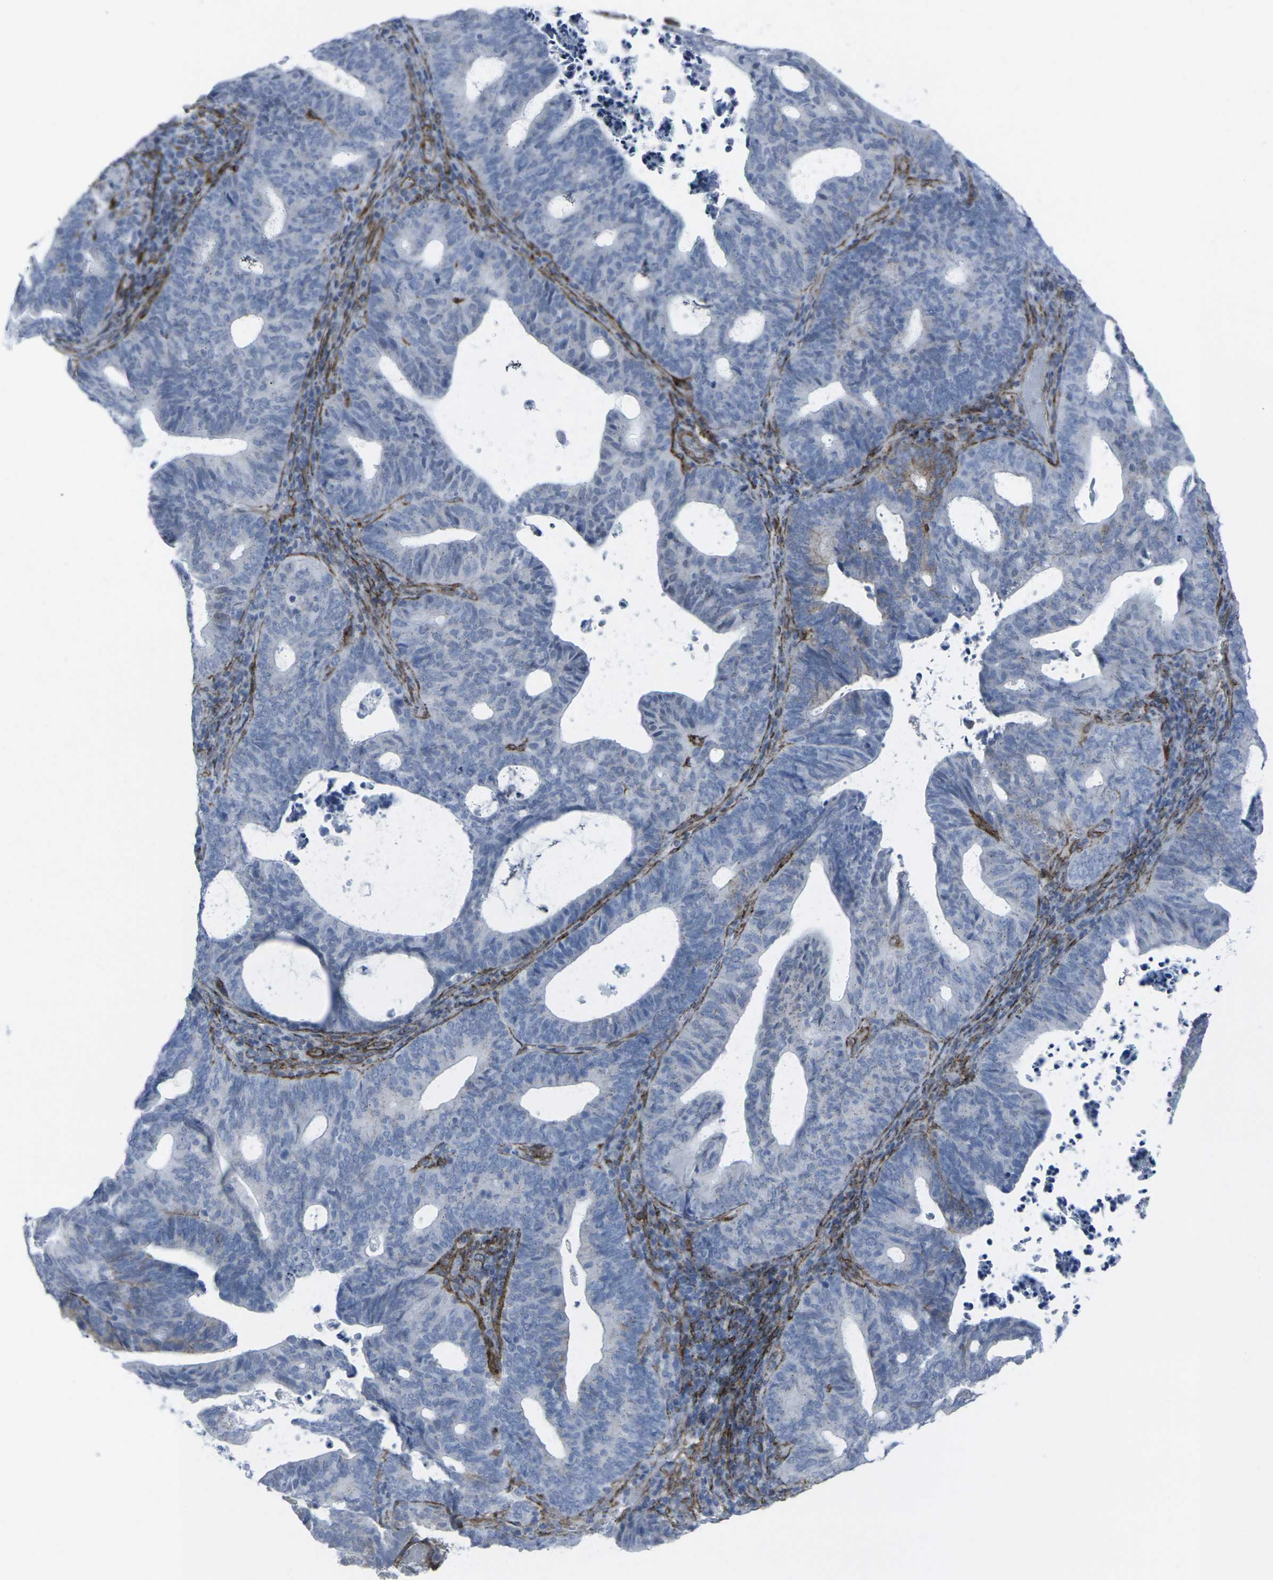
{"staining": {"intensity": "weak", "quantity": "<25%", "location": "cytoplasmic/membranous"}, "tissue": "endometrial cancer", "cell_type": "Tumor cells", "image_type": "cancer", "snomed": [{"axis": "morphology", "description": "Adenocarcinoma, NOS"}, {"axis": "topography", "description": "Uterus"}], "caption": "Immunohistochemistry (IHC) histopathology image of neoplastic tissue: endometrial cancer stained with DAB (3,3'-diaminobenzidine) exhibits no significant protein positivity in tumor cells.", "gene": "CDH11", "patient": {"sex": "female", "age": 83}}